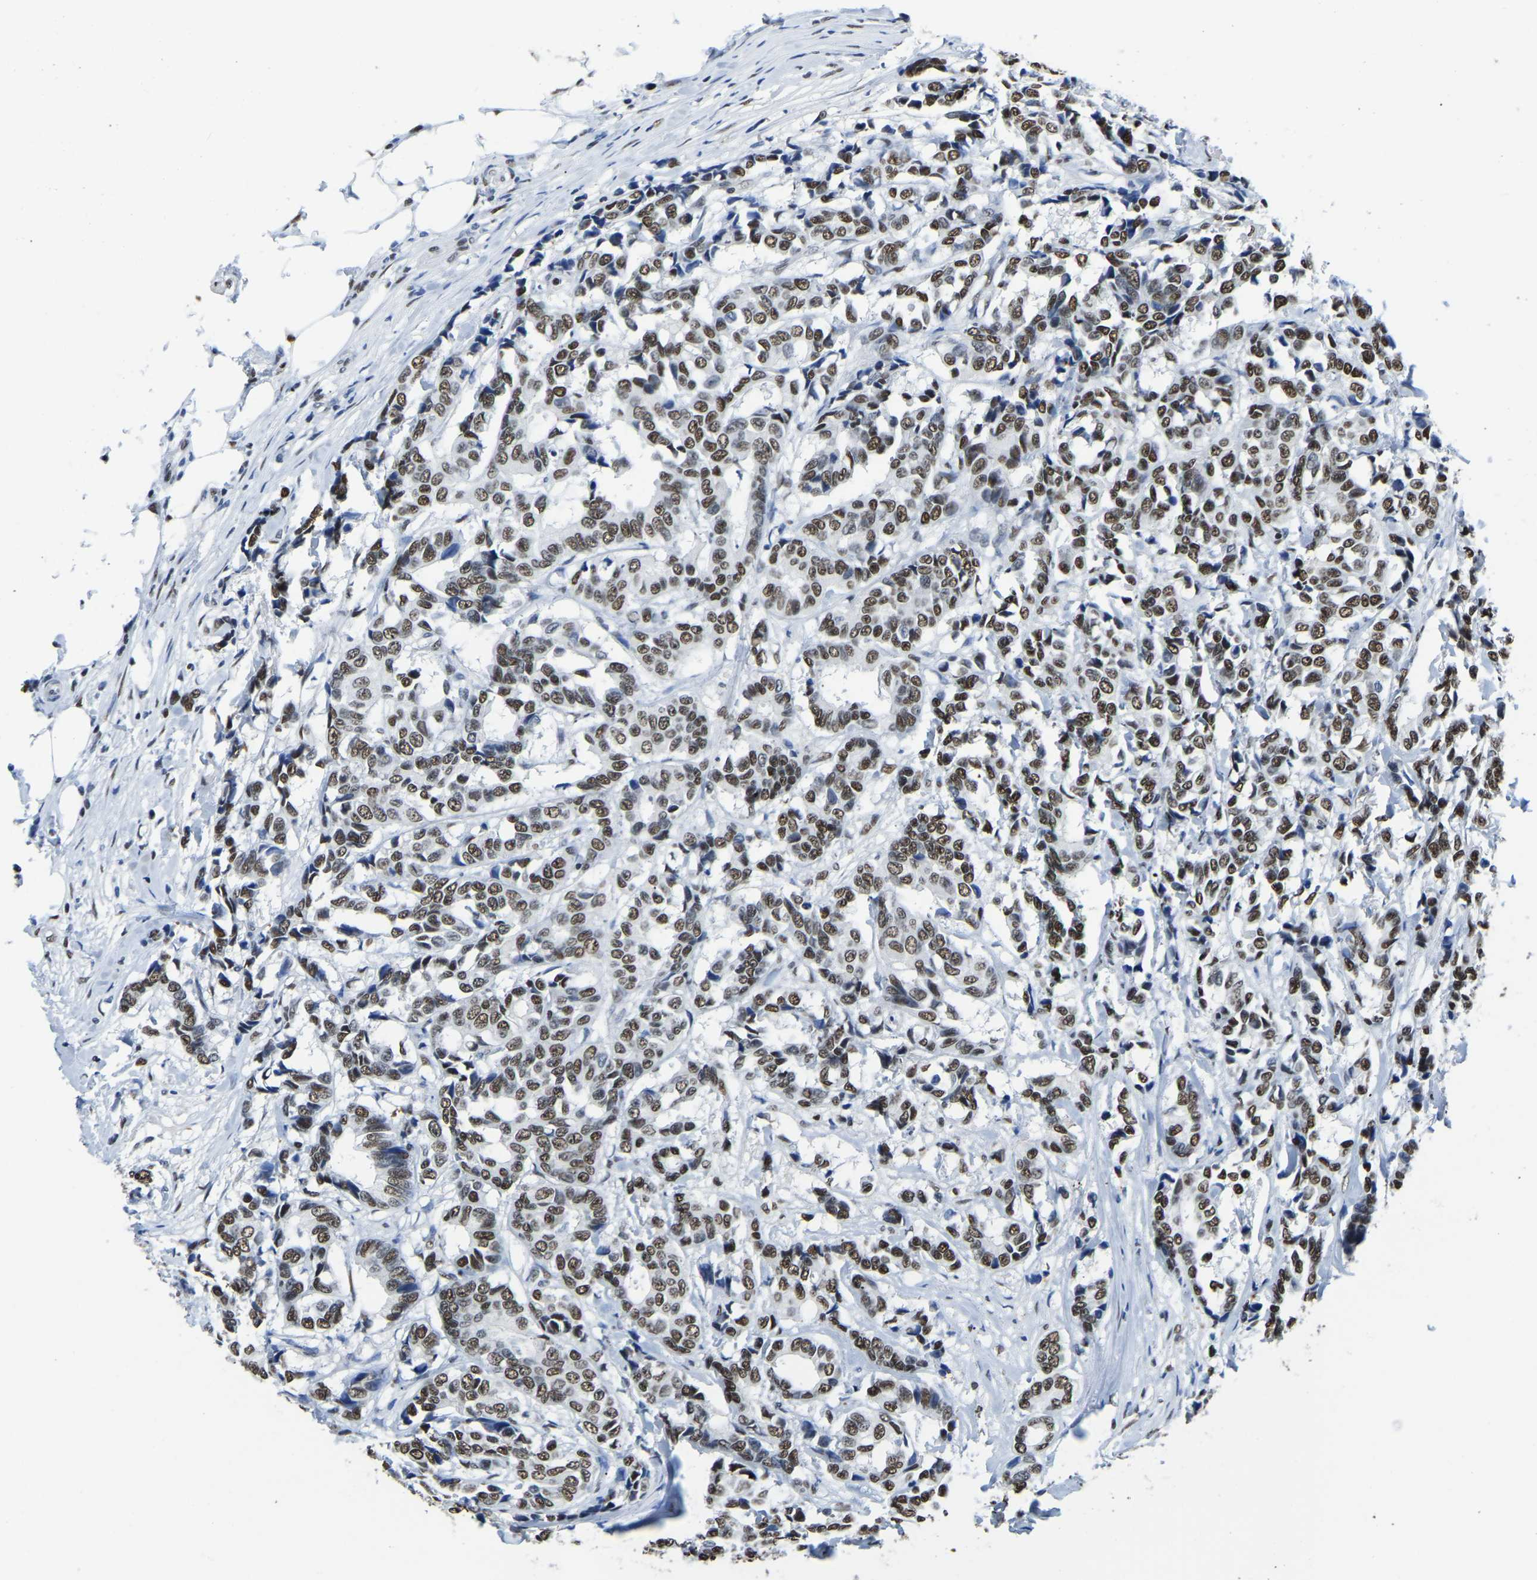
{"staining": {"intensity": "strong", "quantity": ">75%", "location": "nuclear"}, "tissue": "breast cancer", "cell_type": "Tumor cells", "image_type": "cancer", "snomed": [{"axis": "morphology", "description": "Duct carcinoma"}, {"axis": "topography", "description": "Breast"}], "caption": "An IHC photomicrograph of neoplastic tissue is shown. Protein staining in brown shows strong nuclear positivity in breast cancer within tumor cells. Using DAB (3,3'-diaminobenzidine) (brown) and hematoxylin (blue) stains, captured at high magnification using brightfield microscopy.", "gene": "UBA1", "patient": {"sex": "female", "age": 87}}